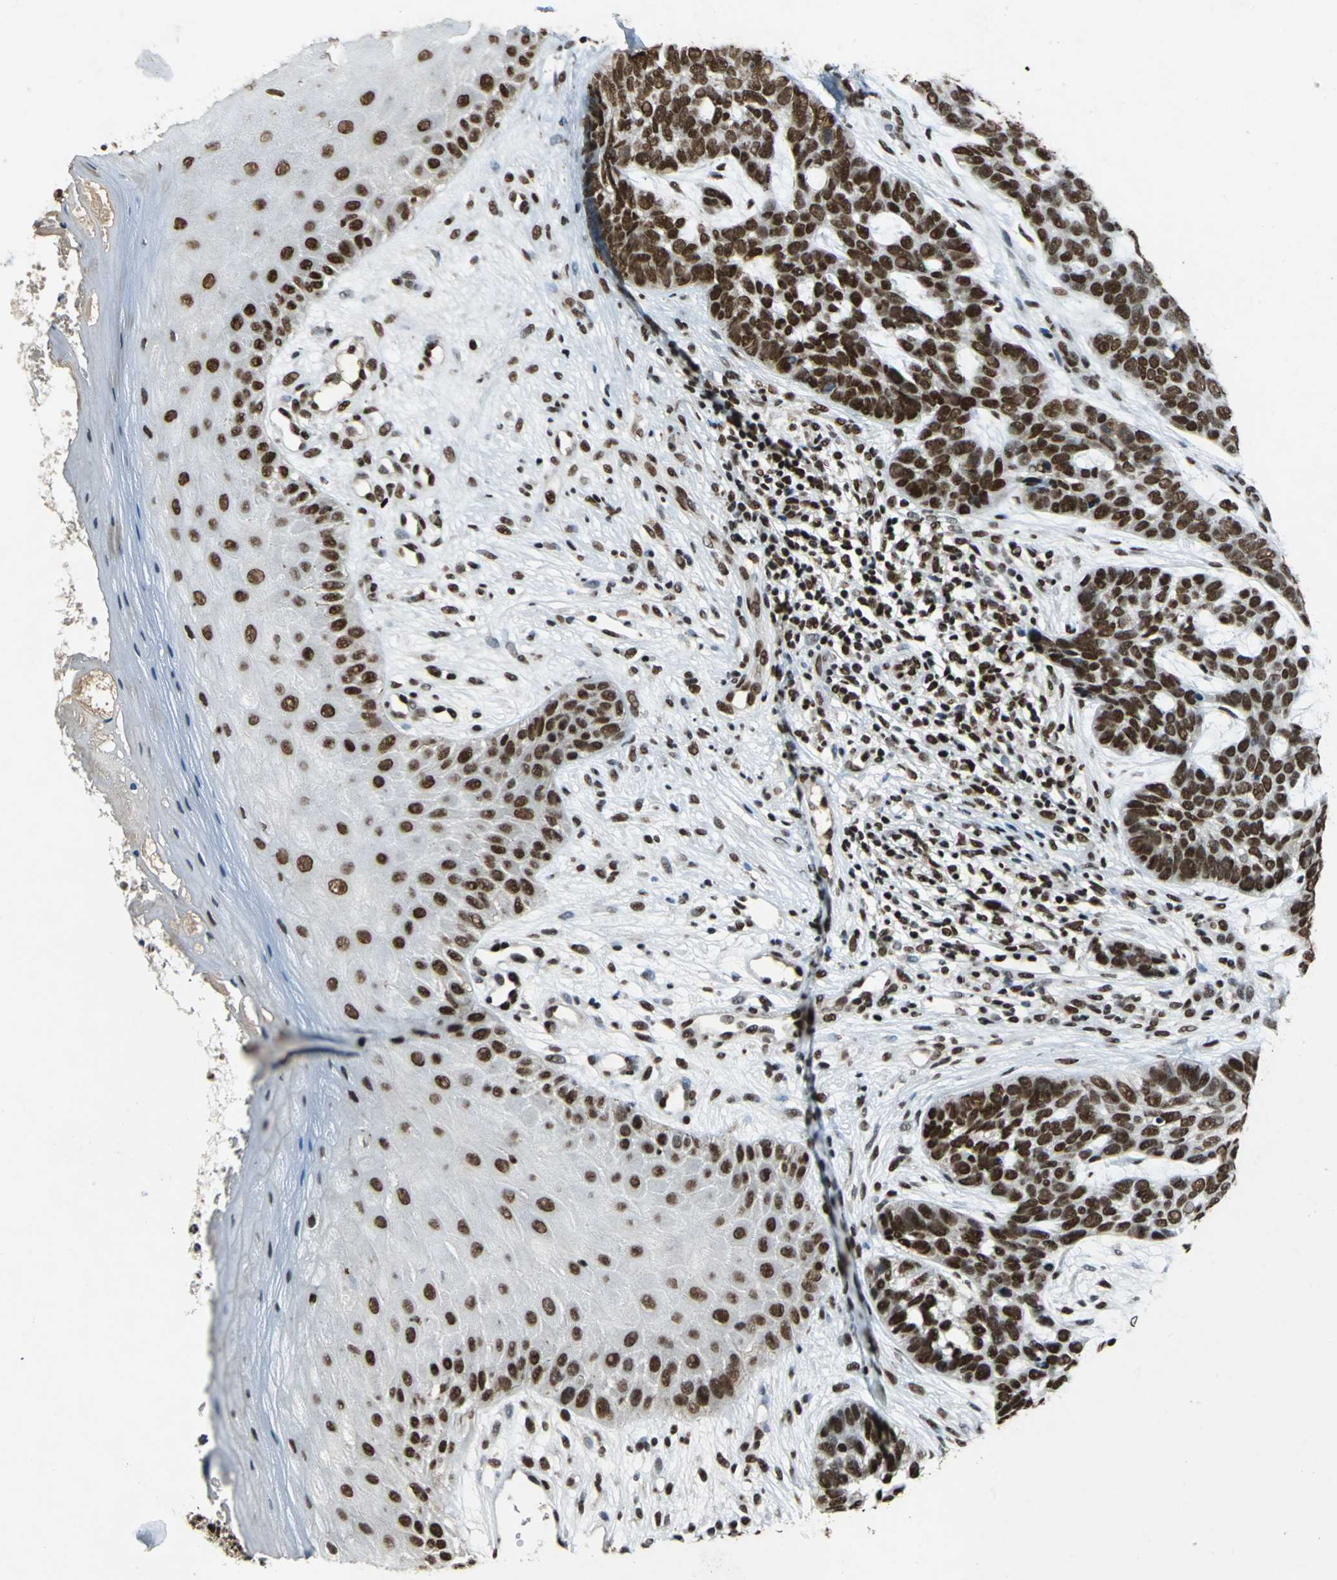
{"staining": {"intensity": "strong", "quantity": ">75%", "location": "nuclear"}, "tissue": "skin cancer", "cell_type": "Tumor cells", "image_type": "cancer", "snomed": [{"axis": "morphology", "description": "Basal cell carcinoma"}, {"axis": "topography", "description": "Skin"}], "caption": "Basal cell carcinoma (skin) stained for a protein shows strong nuclear positivity in tumor cells.", "gene": "MTA2", "patient": {"sex": "male", "age": 87}}